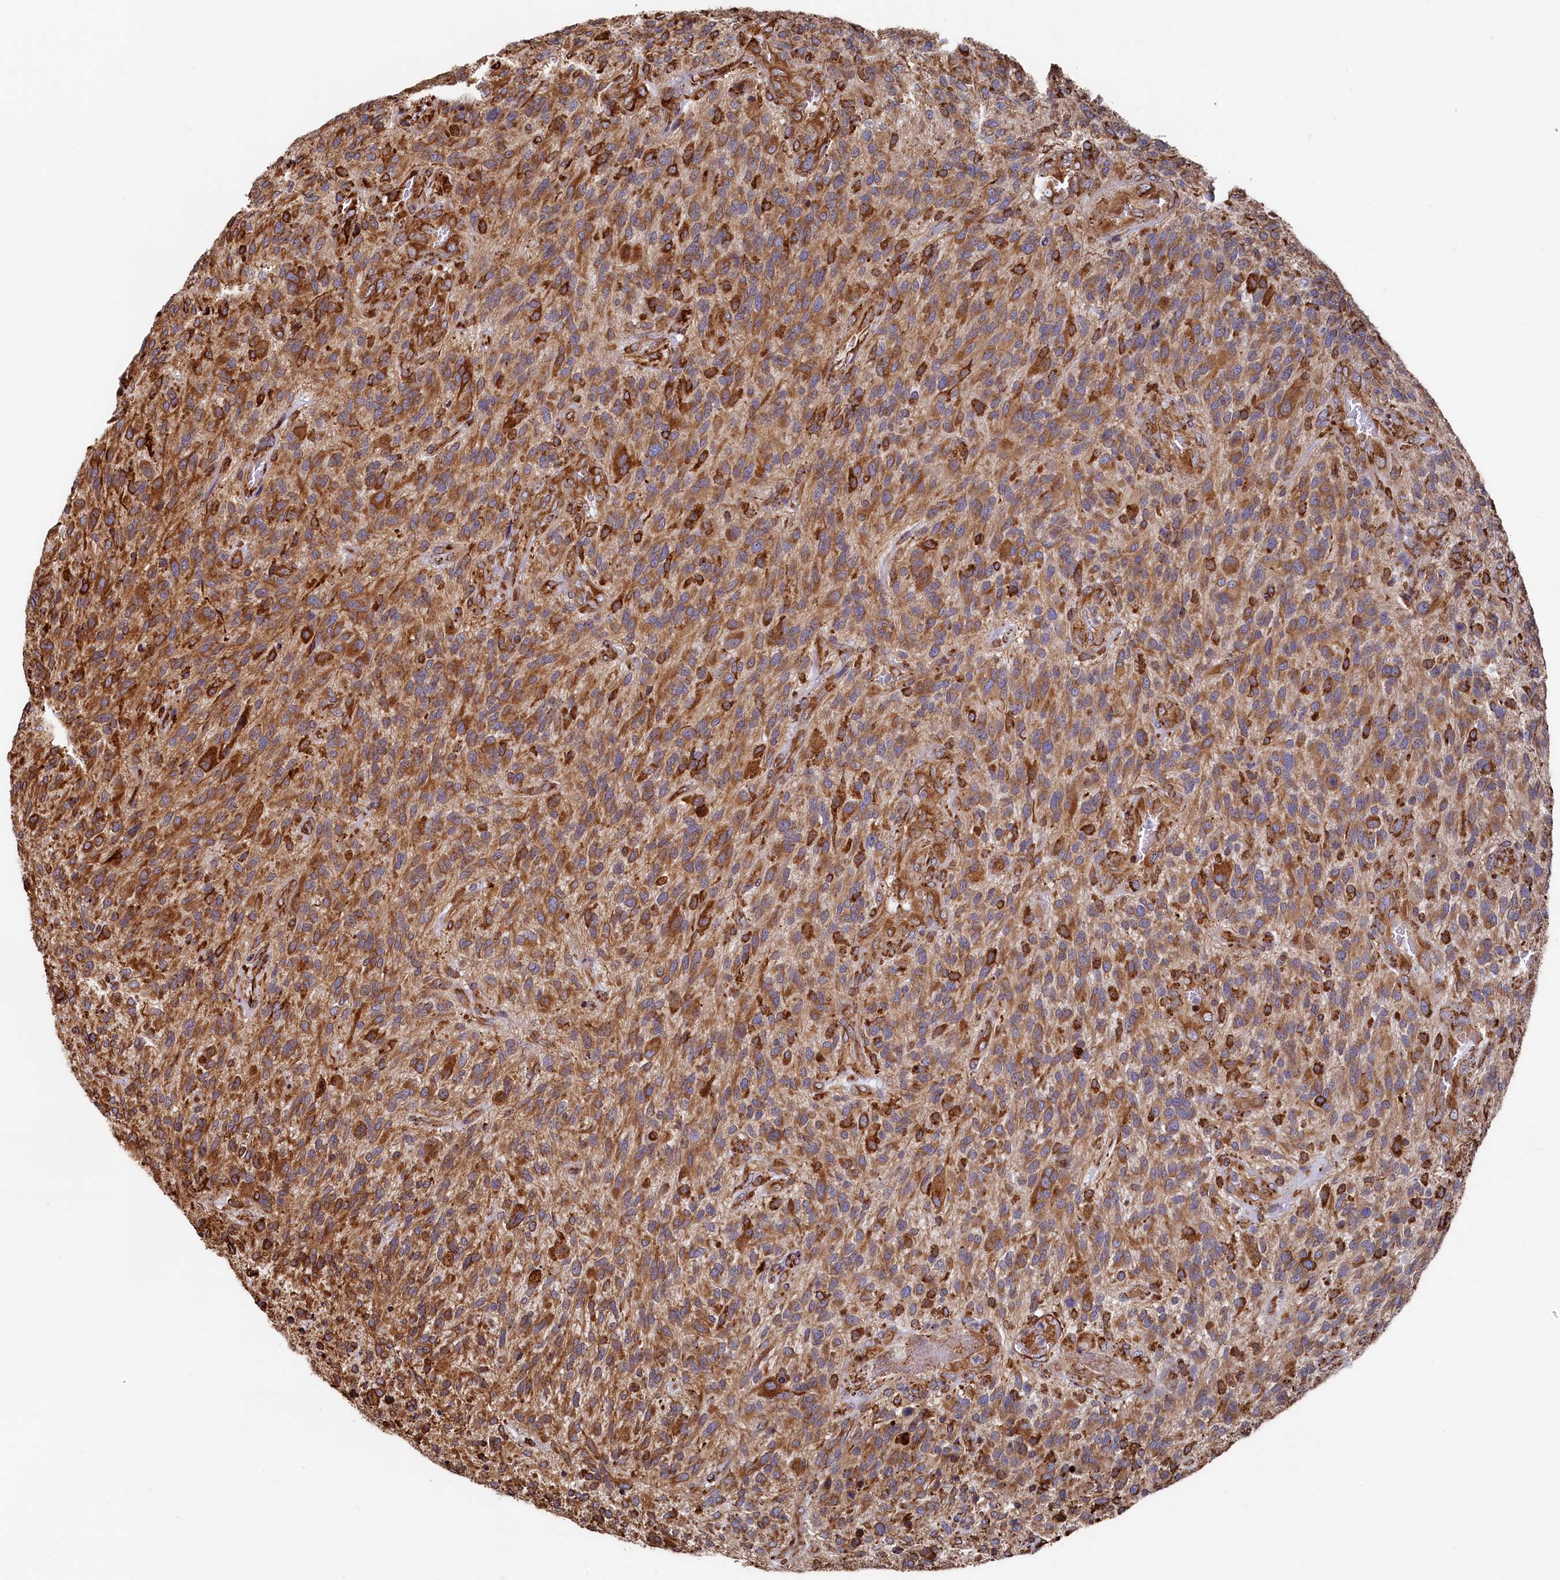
{"staining": {"intensity": "strong", "quantity": ">75%", "location": "cytoplasmic/membranous"}, "tissue": "glioma", "cell_type": "Tumor cells", "image_type": "cancer", "snomed": [{"axis": "morphology", "description": "Glioma, malignant, High grade"}, {"axis": "topography", "description": "Brain"}], "caption": "Malignant glioma (high-grade) tissue reveals strong cytoplasmic/membranous positivity in about >75% of tumor cells, visualized by immunohistochemistry.", "gene": "NEURL1B", "patient": {"sex": "male", "age": 47}}